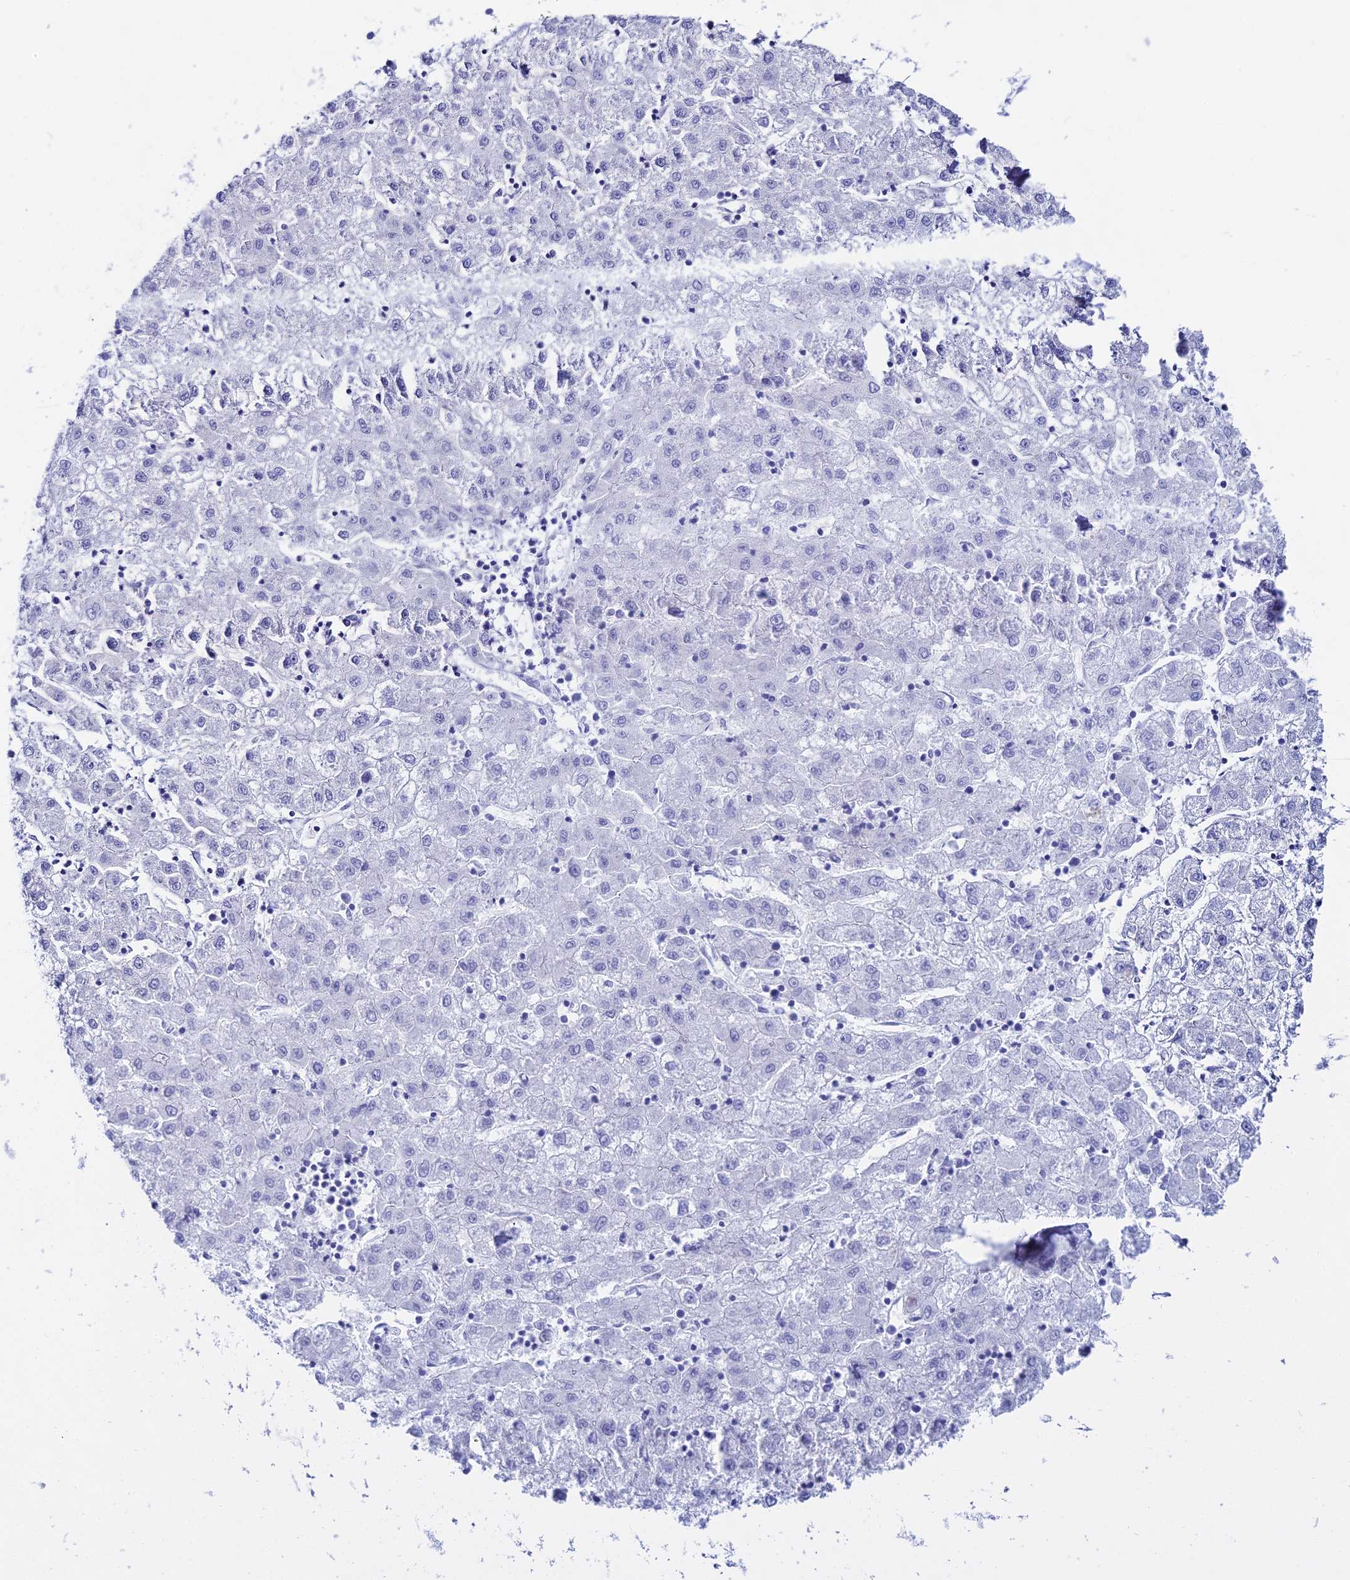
{"staining": {"intensity": "negative", "quantity": "none", "location": "none"}, "tissue": "liver cancer", "cell_type": "Tumor cells", "image_type": "cancer", "snomed": [{"axis": "morphology", "description": "Carcinoma, Hepatocellular, NOS"}, {"axis": "topography", "description": "Liver"}], "caption": "High power microscopy micrograph of an immunohistochemistry micrograph of hepatocellular carcinoma (liver), revealing no significant expression in tumor cells.", "gene": "CGB2", "patient": {"sex": "male", "age": 72}}